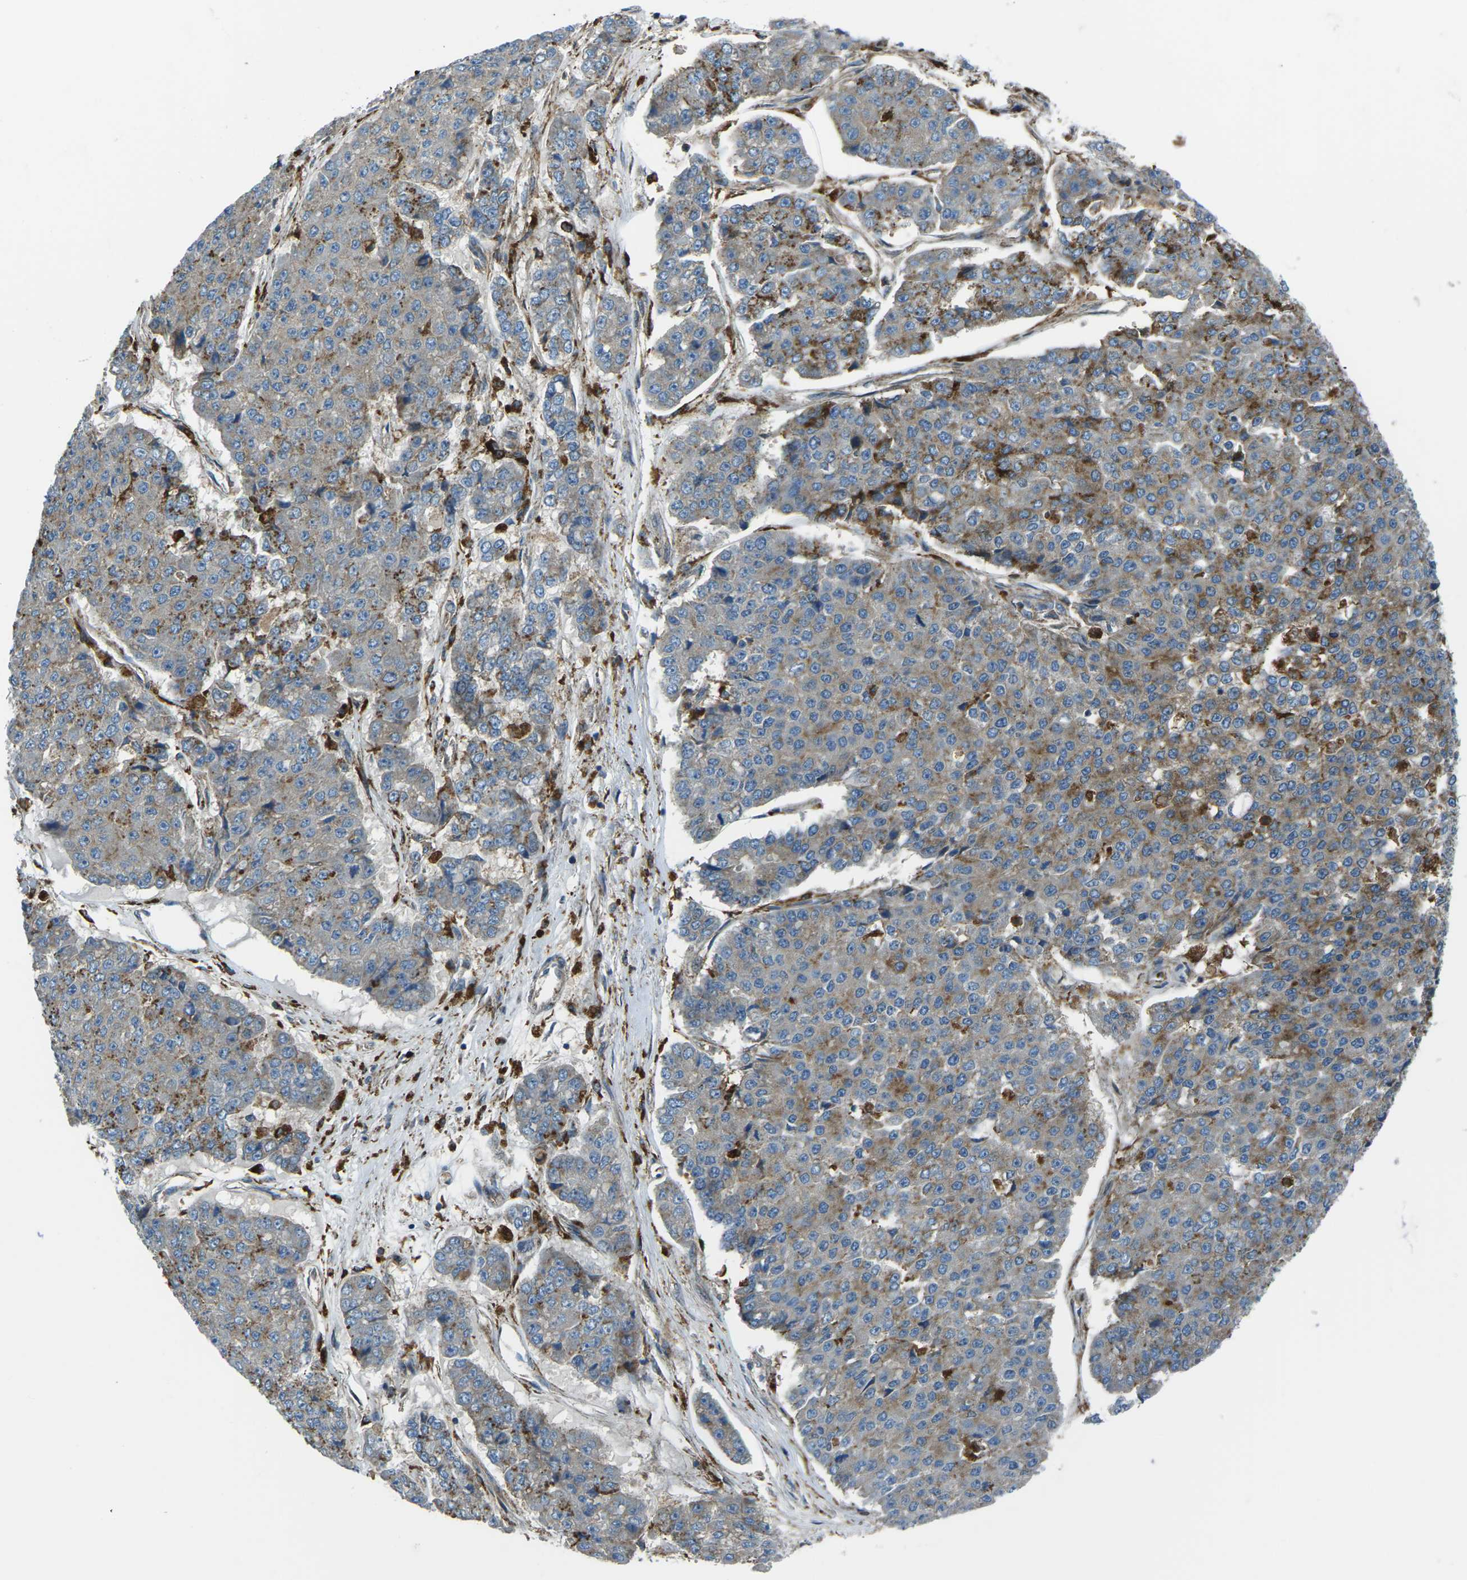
{"staining": {"intensity": "moderate", "quantity": "25%-75%", "location": "cytoplasmic/membranous"}, "tissue": "pancreatic cancer", "cell_type": "Tumor cells", "image_type": "cancer", "snomed": [{"axis": "morphology", "description": "Adenocarcinoma, NOS"}, {"axis": "topography", "description": "Pancreas"}], "caption": "A high-resolution micrograph shows immunohistochemistry staining of pancreatic cancer (adenocarcinoma), which reveals moderate cytoplasmic/membranous staining in about 25%-75% of tumor cells. (DAB IHC with brightfield microscopy, high magnification).", "gene": "CDK17", "patient": {"sex": "male", "age": 50}}